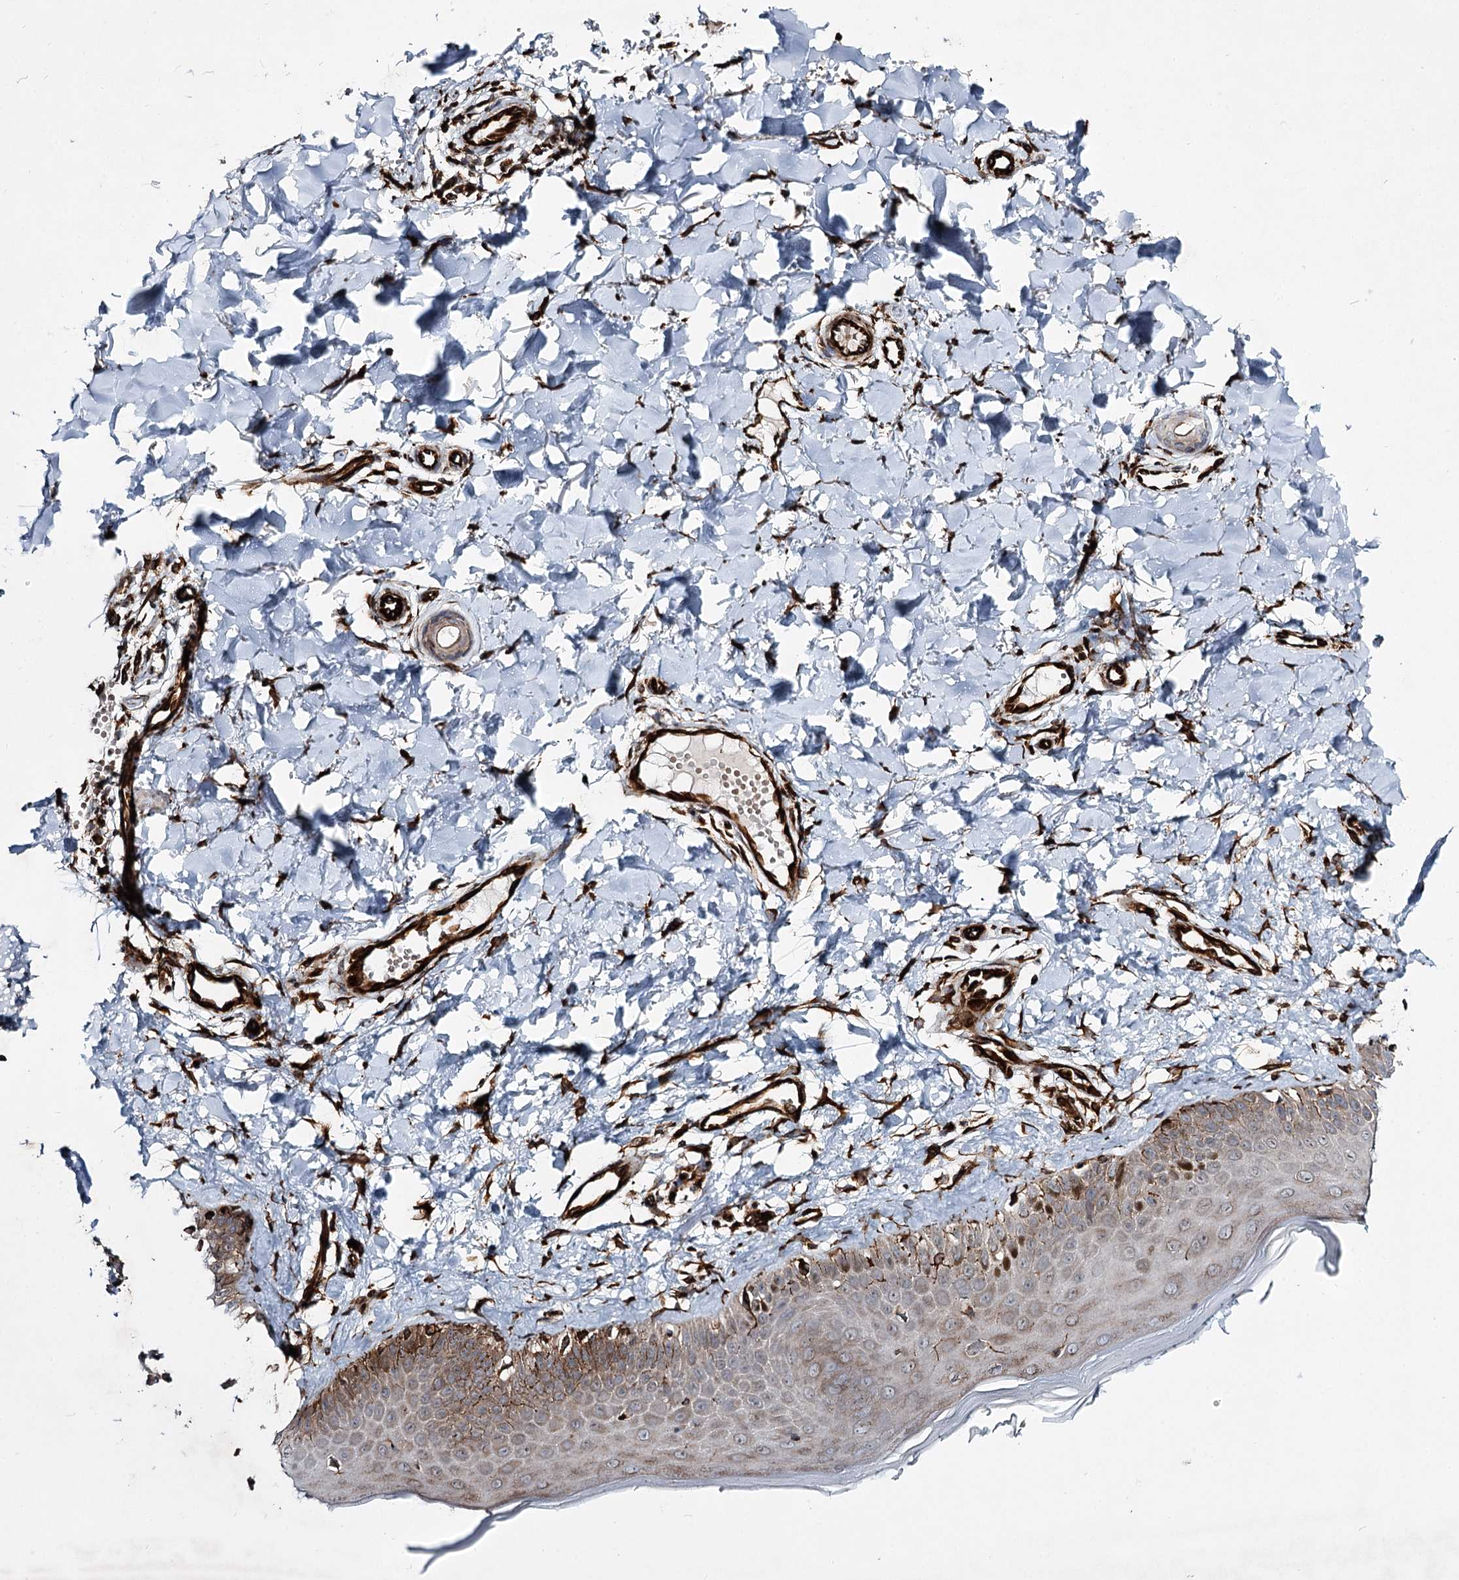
{"staining": {"intensity": "strong", "quantity": ">75%", "location": "cytoplasmic/membranous"}, "tissue": "skin", "cell_type": "Fibroblasts", "image_type": "normal", "snomed": [{"axis": "morphology", "description": "Normal tissue, NOS"}, {"axis": "topography", "description": "Skin"}], "caption": "Fibroblasts reveal high levels of strong cytoplasmic/membranous positivity in approximately >75% of cells in normal human skin.", "gene": "DPEP2", "patient": {"sex": "male", "age": 52}}